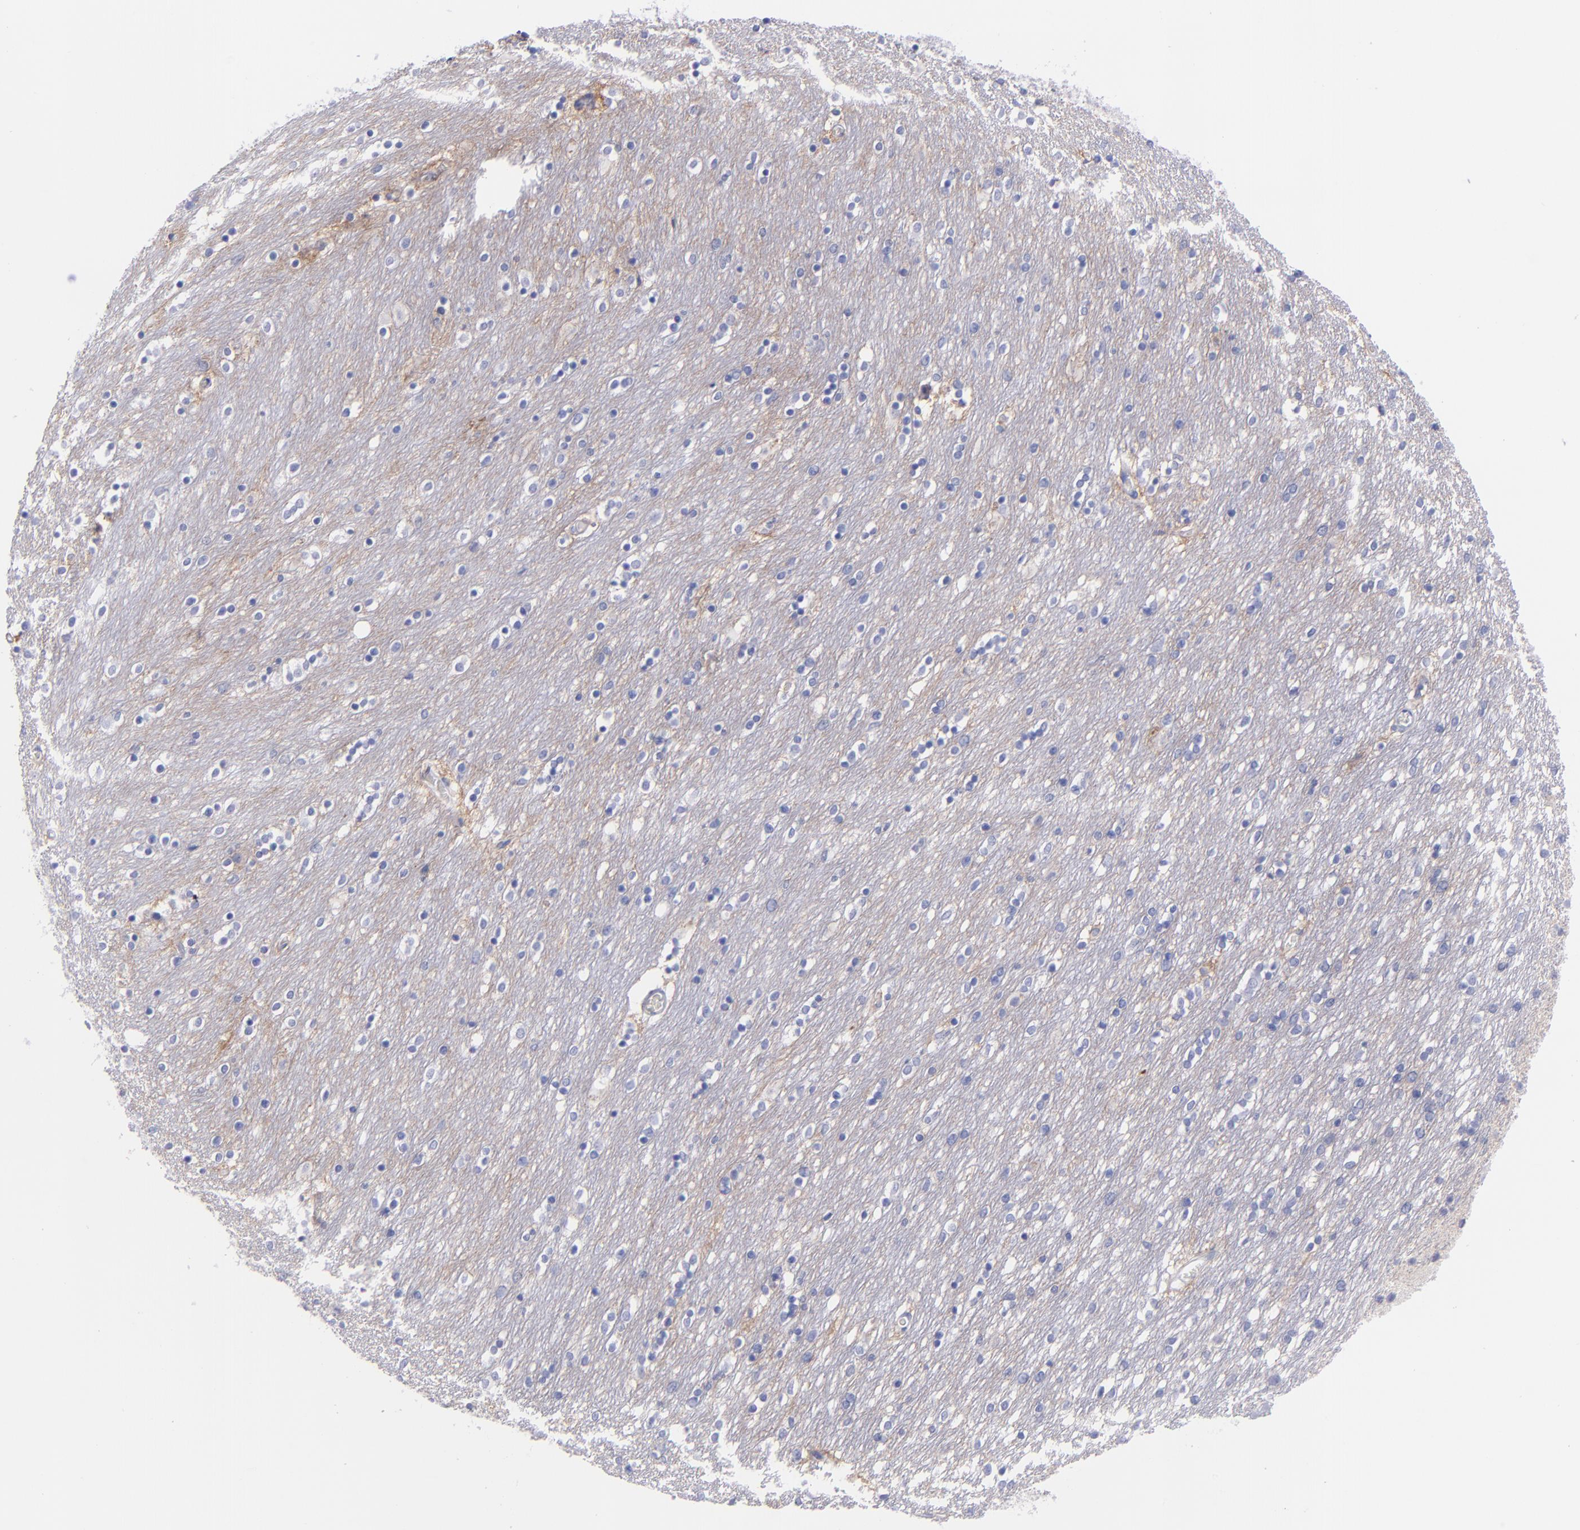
{"staining": {"intensity": "negative", "quantity": "none", "location": "none"}, "tissue": "caudate", "cell_type": "Glial cells", "image_type": "normal", "snomed": [{"axis": "morphology", "description": "Normal tissue, NOS"}, {"axis": "topography", "description": "Lateral ventricle wall"}], "caption": "DAB immunohistochemical staining of normal caudate shows no significant staining in glial cells. Nuclei are stained in blue.", "gene": "CD38", "patient": {"sex": "female", "age": 54}}